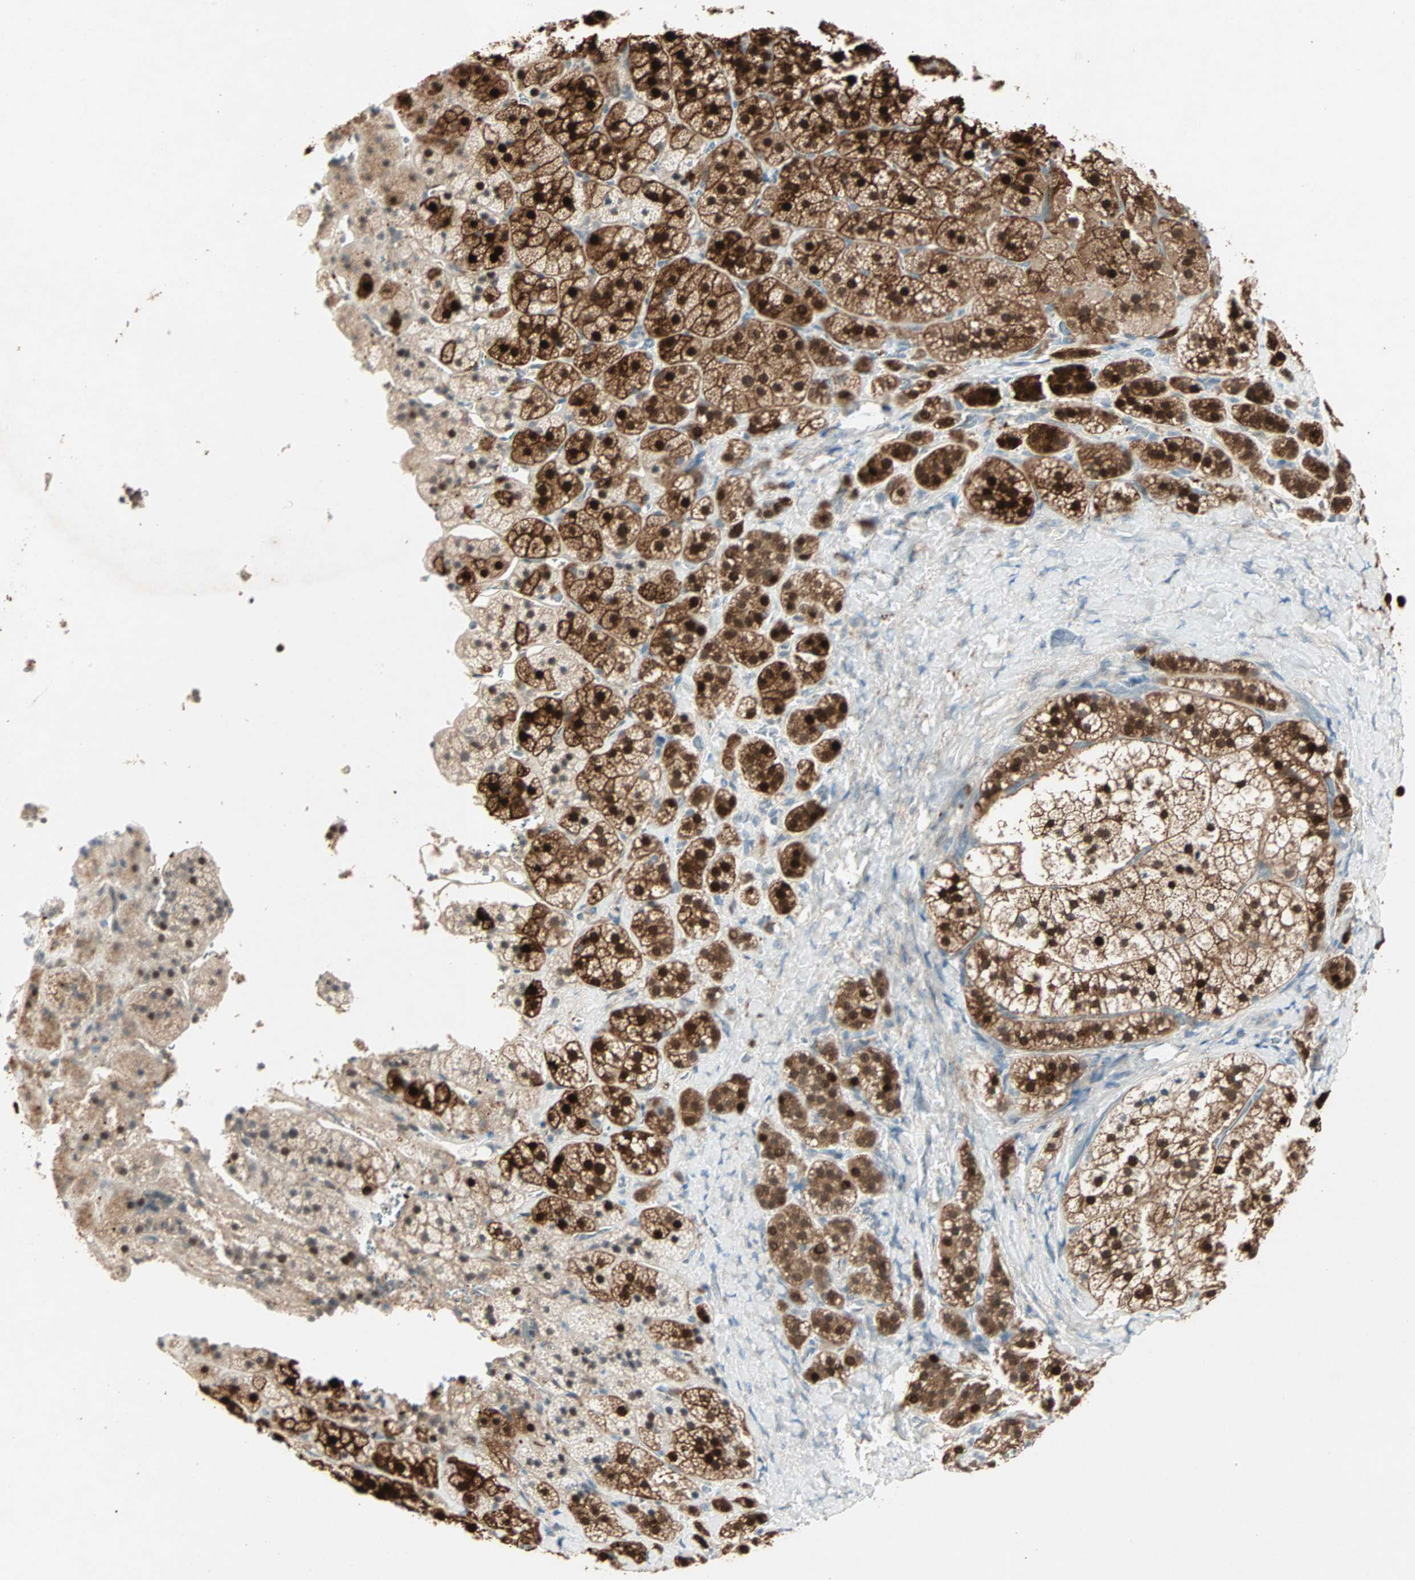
{"staining": {"intensity": "strong", "quantity": ">75%", "location": "cytoplasmic/membranous,nuclear"}, "tissue": "adrenal gland", "cell_type": "Glandular cells", "image_type": "normal", "snomed": [{"axis": "morphology", "description": "Normal tissue, NOS"}, {"axis": "topography", "description": "Adrenal gland"}], "caption": "Immunohistochemistry (IHC) micrograph of unremarkable adrenal gland: human adrenal gland stained using immunohistochemistry shows high levels of strong protein expression localized specifically in the cytoplasmic/membranous,nuclear of glandular cells, appearing as a cytoplasmic/membranous,nuclear brown color.", "gene": "RTL6", "patient": {"sex": "female", "age": 44}}